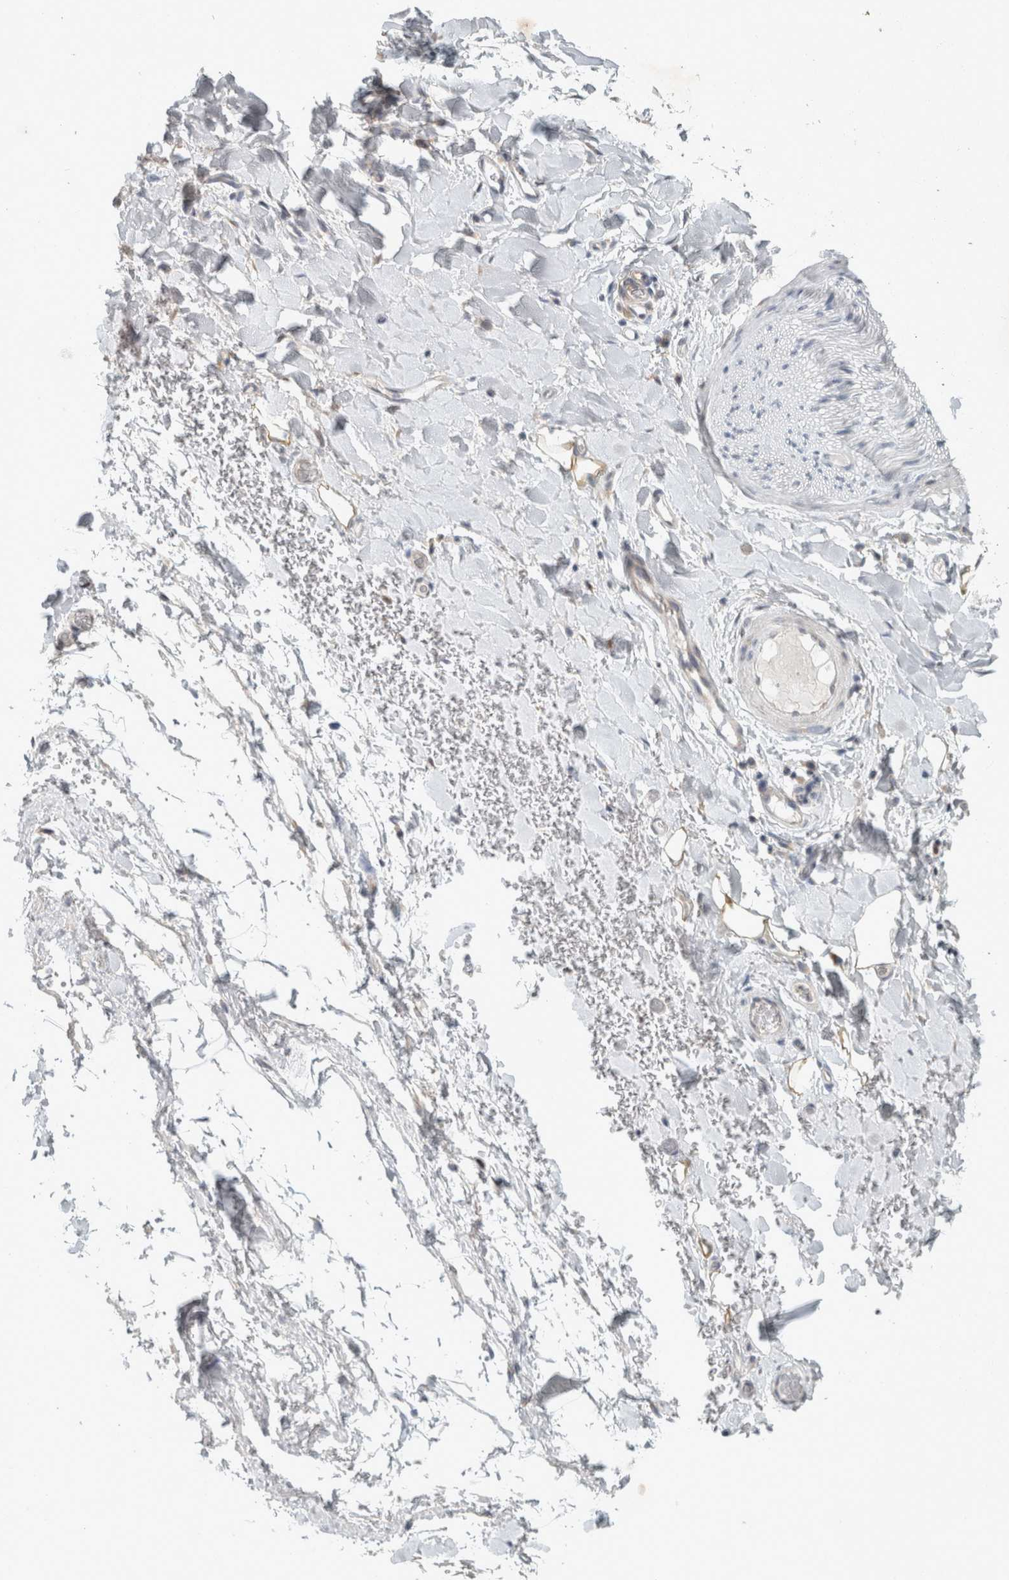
{"staining": {"intensity": "negative", "quantity": "none", "location": "none"}, "tissue": "adipose tissue", "cell_type": "Adipocytes", "image_type": "normal", "snomed": [{"axis": "morphology", "description": "Normal tissue, NOS"}, {"axis": "morphology", "description": "Adenocarcinoma, NOS"}, {"axis": "topography", "description": "Esophagus"}], "caption": "Immunohistochemistry (IHC) of unremarkable human adipose tissue reveals no staining in adipocytes. (DAB (3,3'-diaminobenzidine) immunohistochemistry, high magnification).", "gene": "TRIT1", "patient": {"sex": "male", "age": 62}}